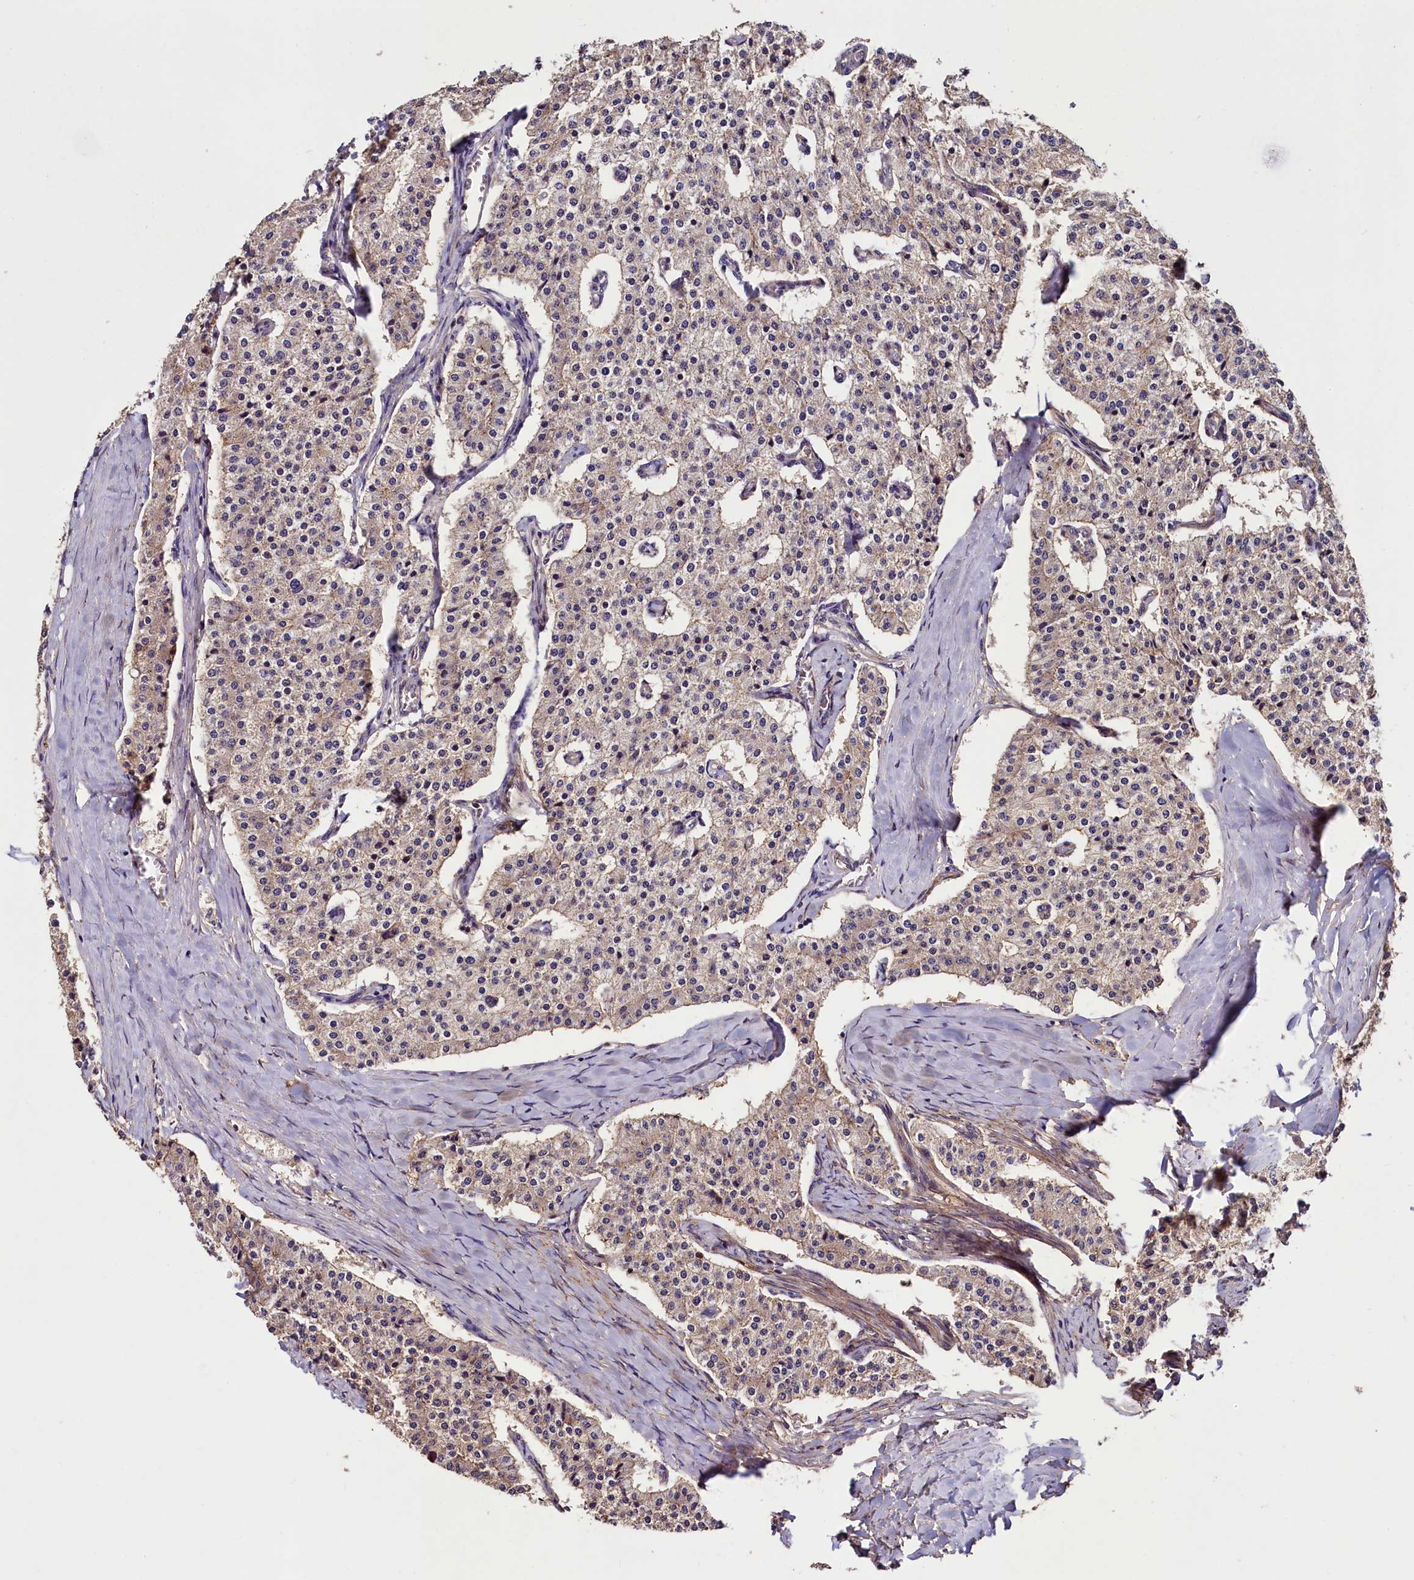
{"staining": {"intensity": "weak", "quantity": "25%-75%", "location": "cytoplasmic/membranous"}, "tissue": "carcinoid", "cell_type": "Tumor cells", "image_type": "cancer", "snomed": [{"axis": "morphology", "description": "Carcinoid, malignant, NOS"}, {"axis": "topography", "description": "Colon"}], "caption": "Tumor cells show low levels of weak cytoplasmic/membranous expression in approximately 25%-75% of cells in human carcinoid (malignant).", "gene": "PALM", "patient": {"sex": "female", "age": 52}}